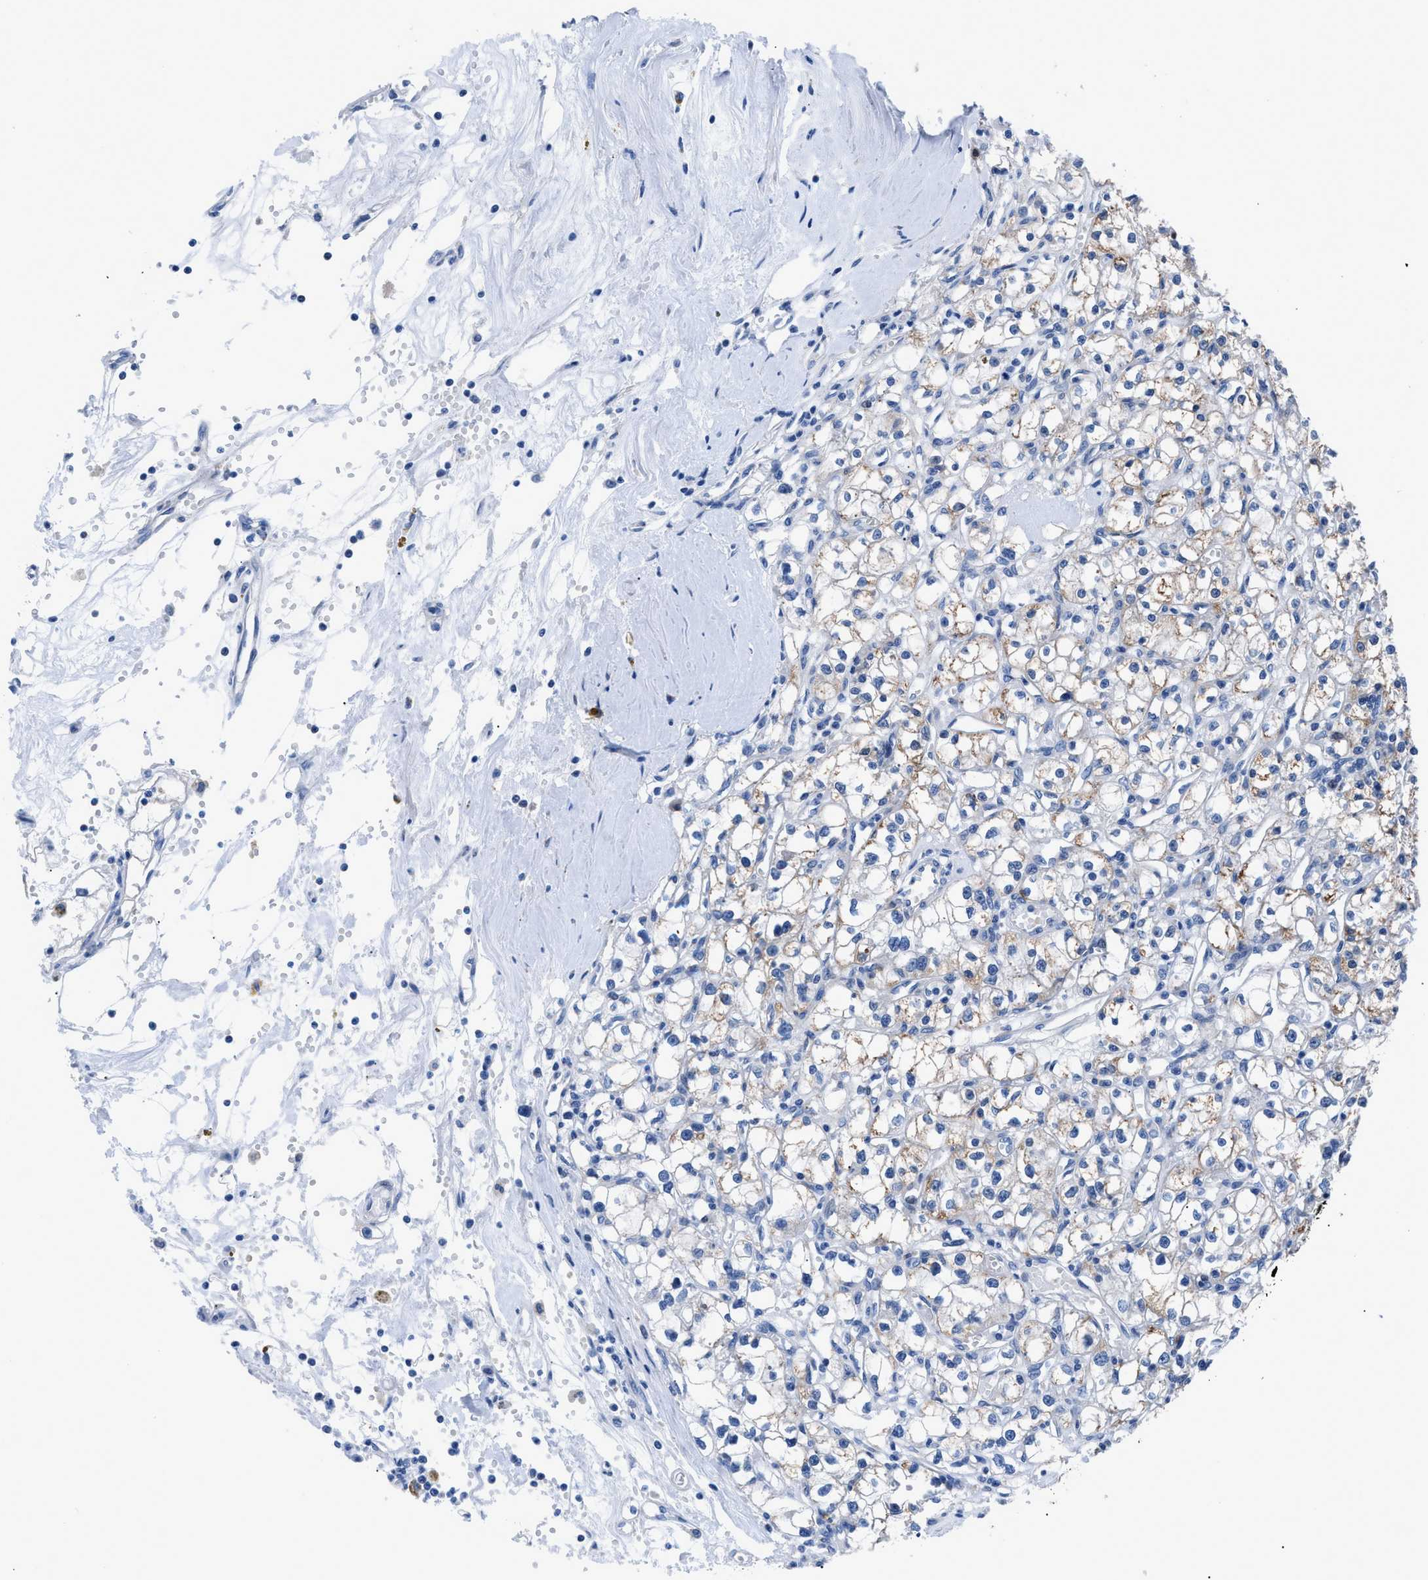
{"staining": {"intensity": "weak", "quantity": "25%-75%", "location": "cytoplasmic/membranous"}, "tissue": "renal cancer", "cell_type": "Tumor cells", "image_type": "cancer", "snomed": [{"axis": "morphology", "description": "Adenocarcinoma, NOS"}, {"axis": "topography", "description": "Kidney"}], "caption": "IHC staining of renal cancer, which shows low levels of weak cytoplasmic/membranous expression in about 25%-75% of tumor cells indicating weak cytoplasmic/membranous protein positivity. The staining was performed using DAB (brown) for protein detection and nuclei were counterstained in hematoxylin (blue).", "gene": "UAP1", "patient": {"sex": "male", "age": 56}}